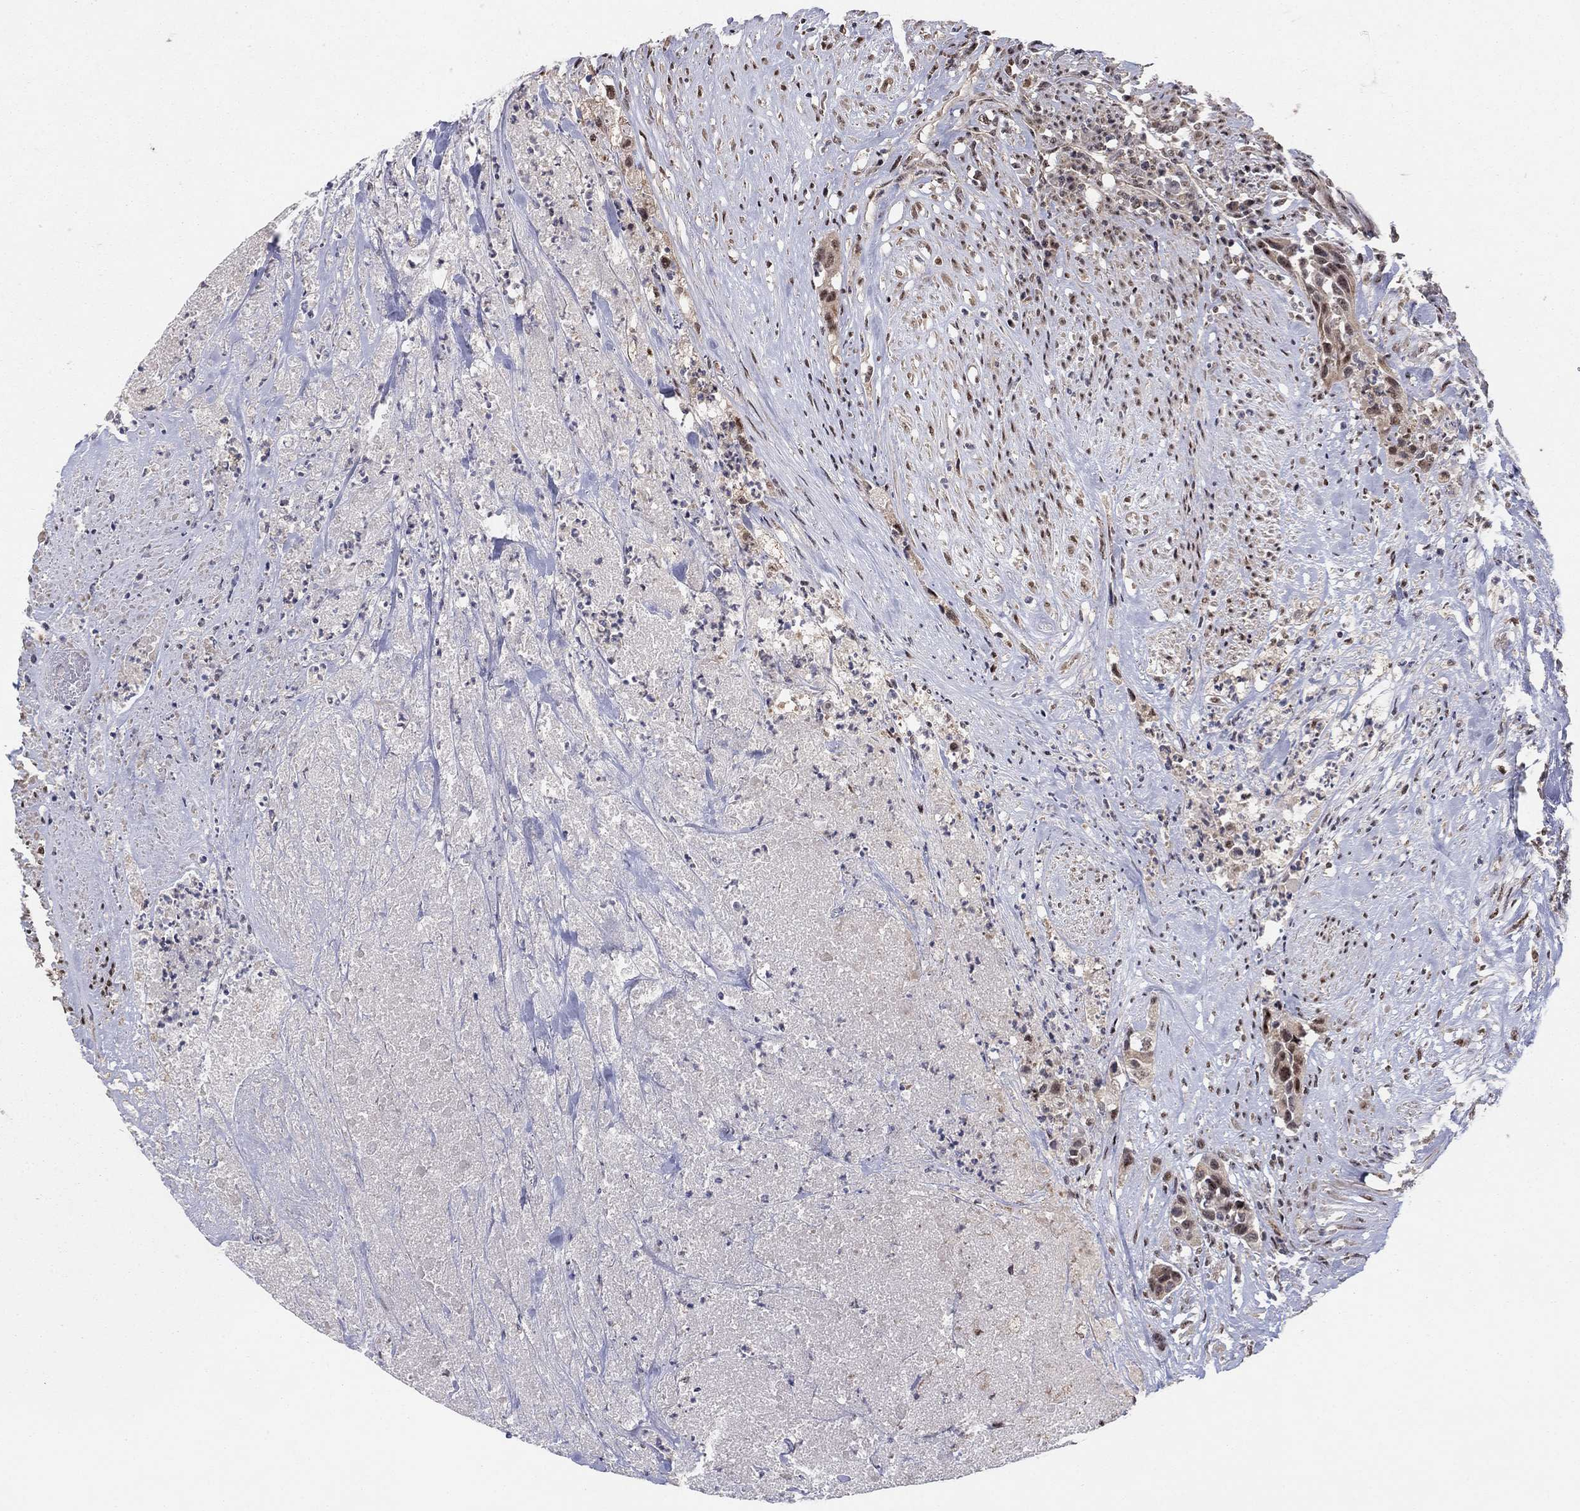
{"staining": {"intensity": "negative", "quantity": "none", "location": "none"}, "tissue": "urothelial cancer", "cell_type": "Tumor cells", "image_type": "cancer", "snomed": [{"axis": "morphology", "description": "Urothelial carcinoma, High grade"}, {"axis": "topography", "description": "Urinary bladder"}], "caption": "High power microscopy micrograph of an immunohistochemistry (IHC) photomicrograph of urothelial carcinoma (high-grade), revealing no significant positivity in tumor cells. Nuclei are stained in blue.", "gene": "ZNF395", "patient": {"sex": "female", "age": 73}}